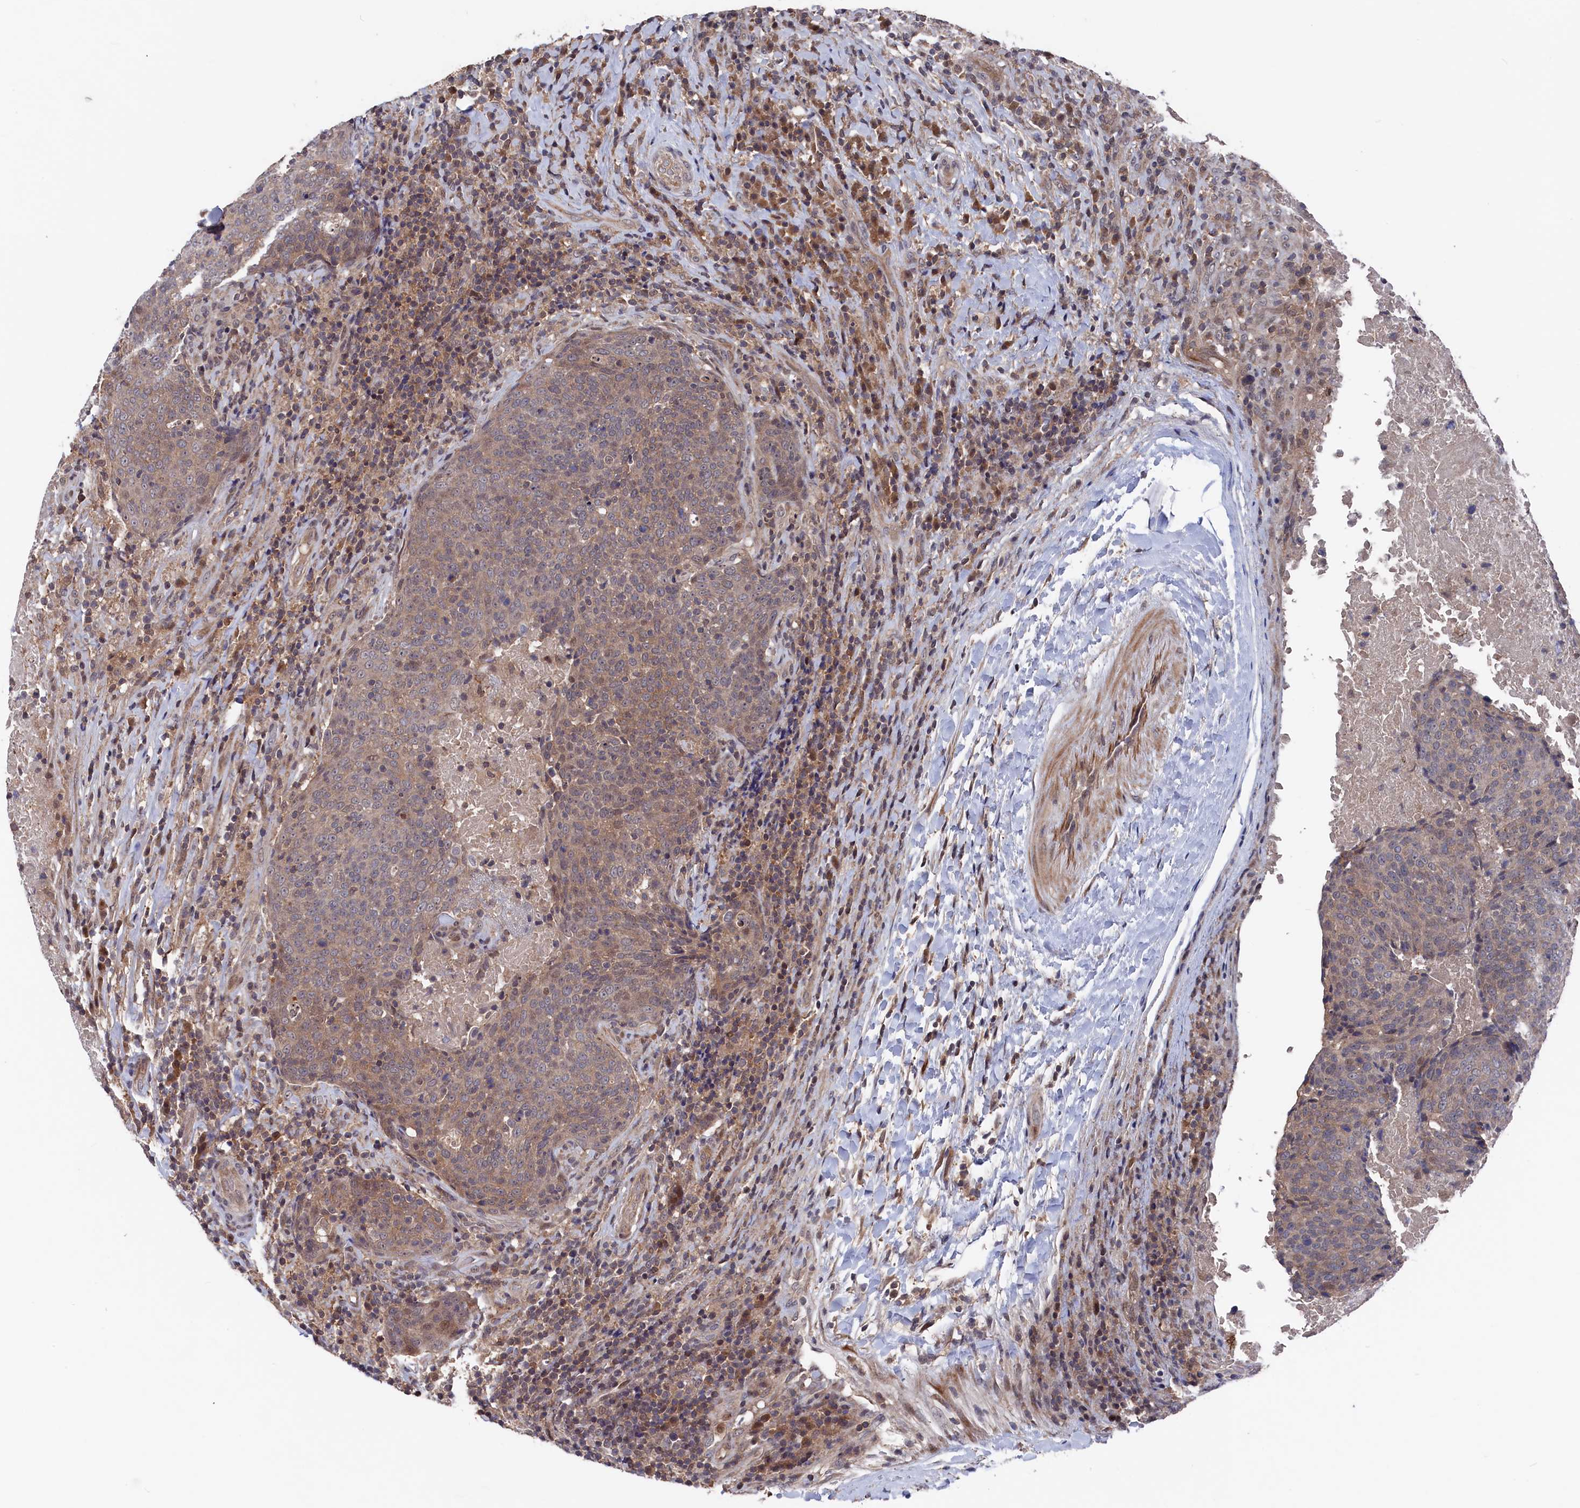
{"staining": {"intensity": "weak", "quantity": ">75%", "location": "cytoplasmic/membranous"}, "tissue": "head and neck cancer", "cell_type": "Tumor cells", "image_type": "cancer", "snomed": [{"axis": "morphology", "description": "Squamous cell carcinoma, NOS"}, {"axis": "morphology", "description": "Squamous cell carcinoma, metastatic, NOS"}, {"axis": "topography", "description": "Lymph node"}, {"axis": "topography", "description": "Head-Neck"}], "caption": "Head and neck cancer (metastatic squamous cell carcinoma) stained for a protein (brown) demonstrates weak cytoplasmic/membranous positive expression in approximately >75% of tumor cells.", "gene": "TMC5", "patient": {"sex": "male", "age": 62}}